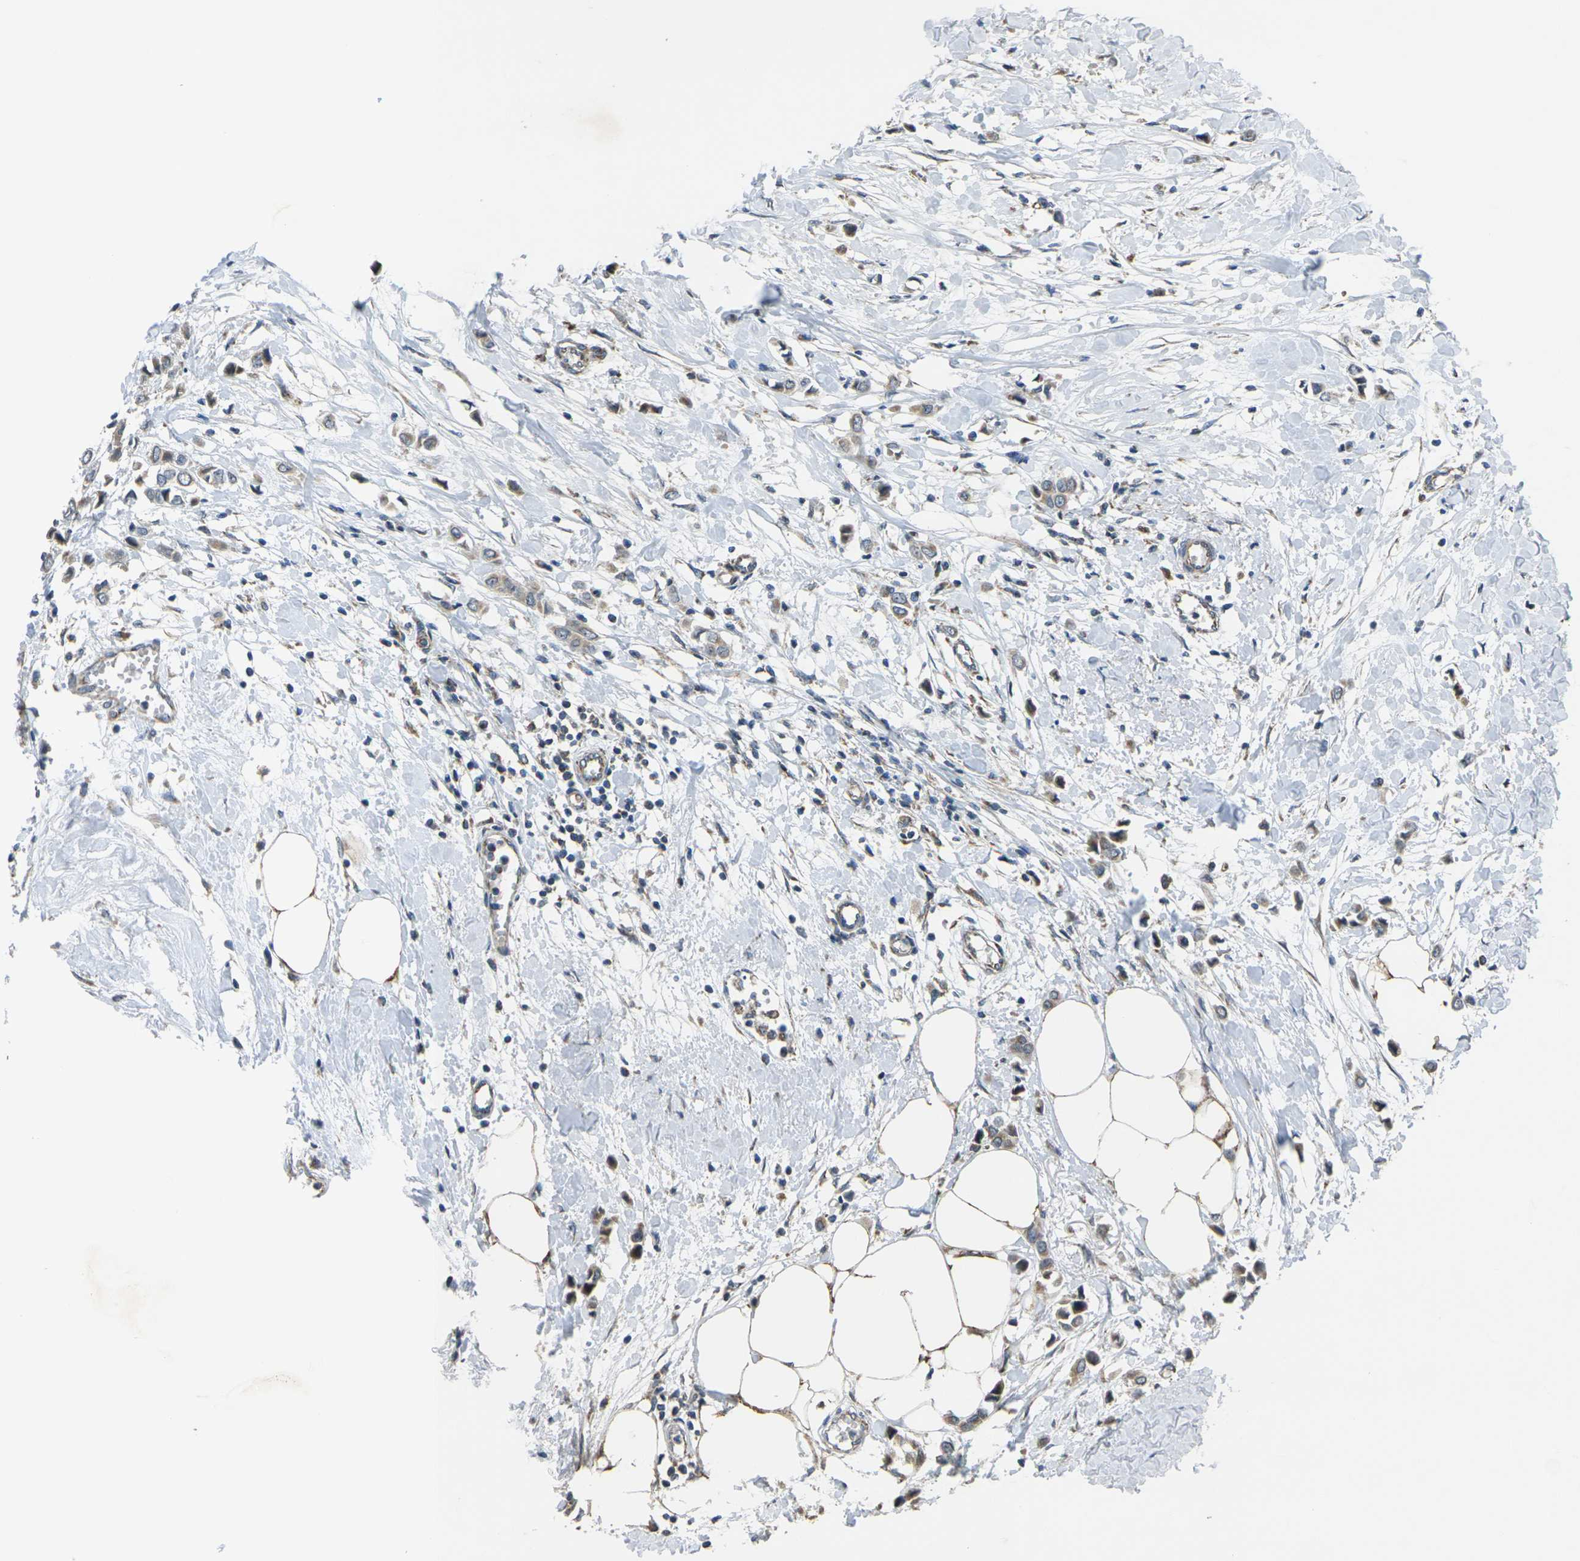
{"staining": {"intensity": "weak", "quantity": ">75%", "location": "cytoplasmic/membranous"}, "tissue": "breast cancer", "cell_type": "Tumor cells", "image_type": "cancer", "snomed": [{"axis": "morphology", "description": "Lobular carcinoma"}, {"axis": "topography", "description": "Breast"}], "caption": "Breast cancer (lobular carcinoma) stained with DAB immunohistochemistry displays low levels of weak cytoplasmic/membranous staining in about >75% of tumor cells.", "gene": "TMEM120B", "patient": {"sex": "female", "age": 51}}